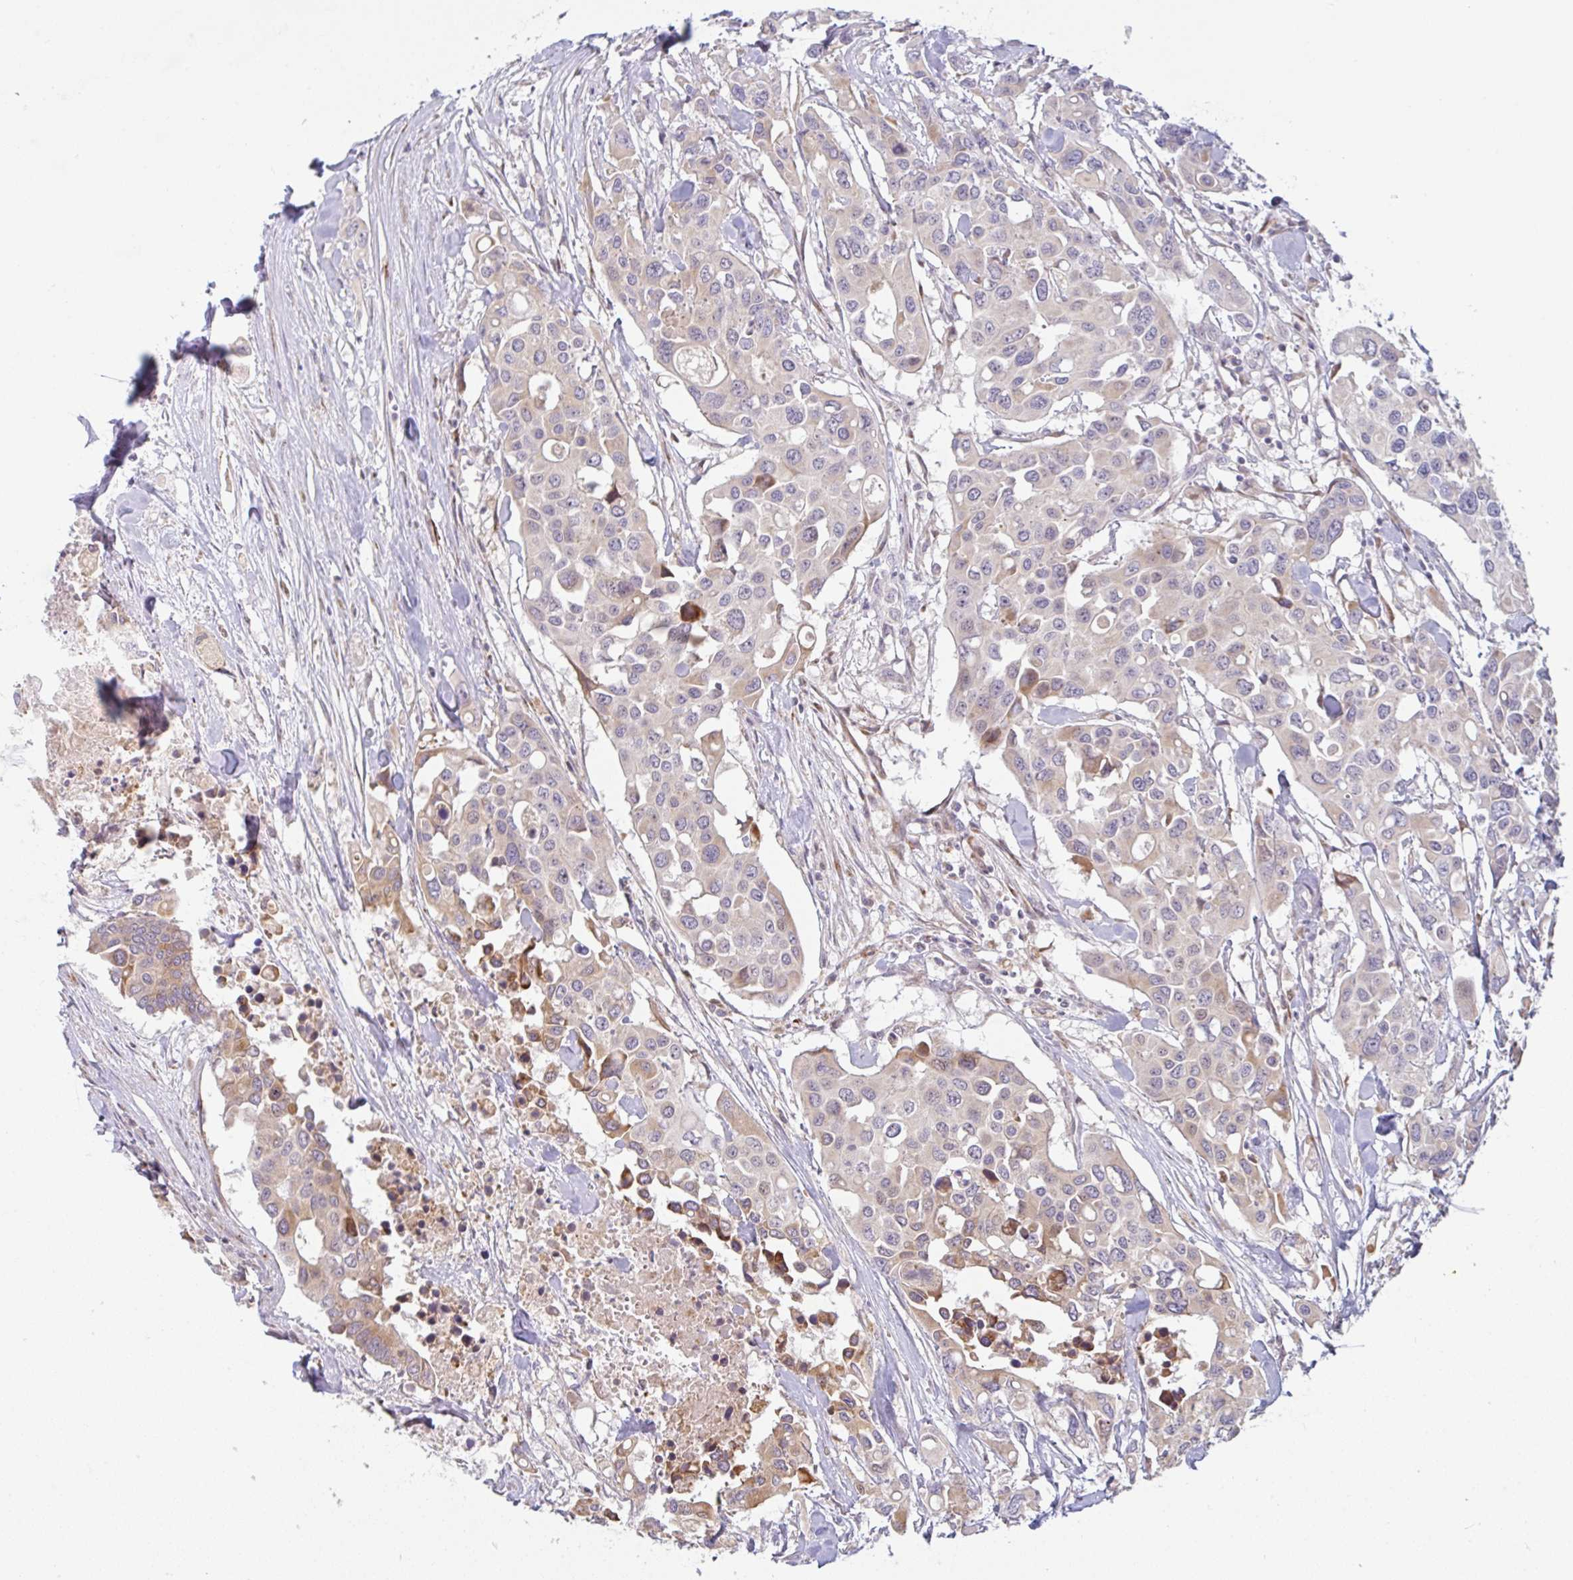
{"staining": {"intensity": "moderate", "quantity": "<25%", "location": "cytoplasmic/membranous"}, "tissue": "colorectal cancer", "cell_type": "Tumor cells", "image_type": "cancer", "snomed": [{"axis": "morphology", "description": "Adenocarcinoma, NOS"}, {"axis": "topography", "description": "Colon"}], "caption": "Protein staining of colorectal adenocarcinoma tissue shows moderate cytoplasmic/membranous expression in approximately <25% of tumor cells.", "gene": "MOB1A", "patient": {"sex": "male", "age": 77}}